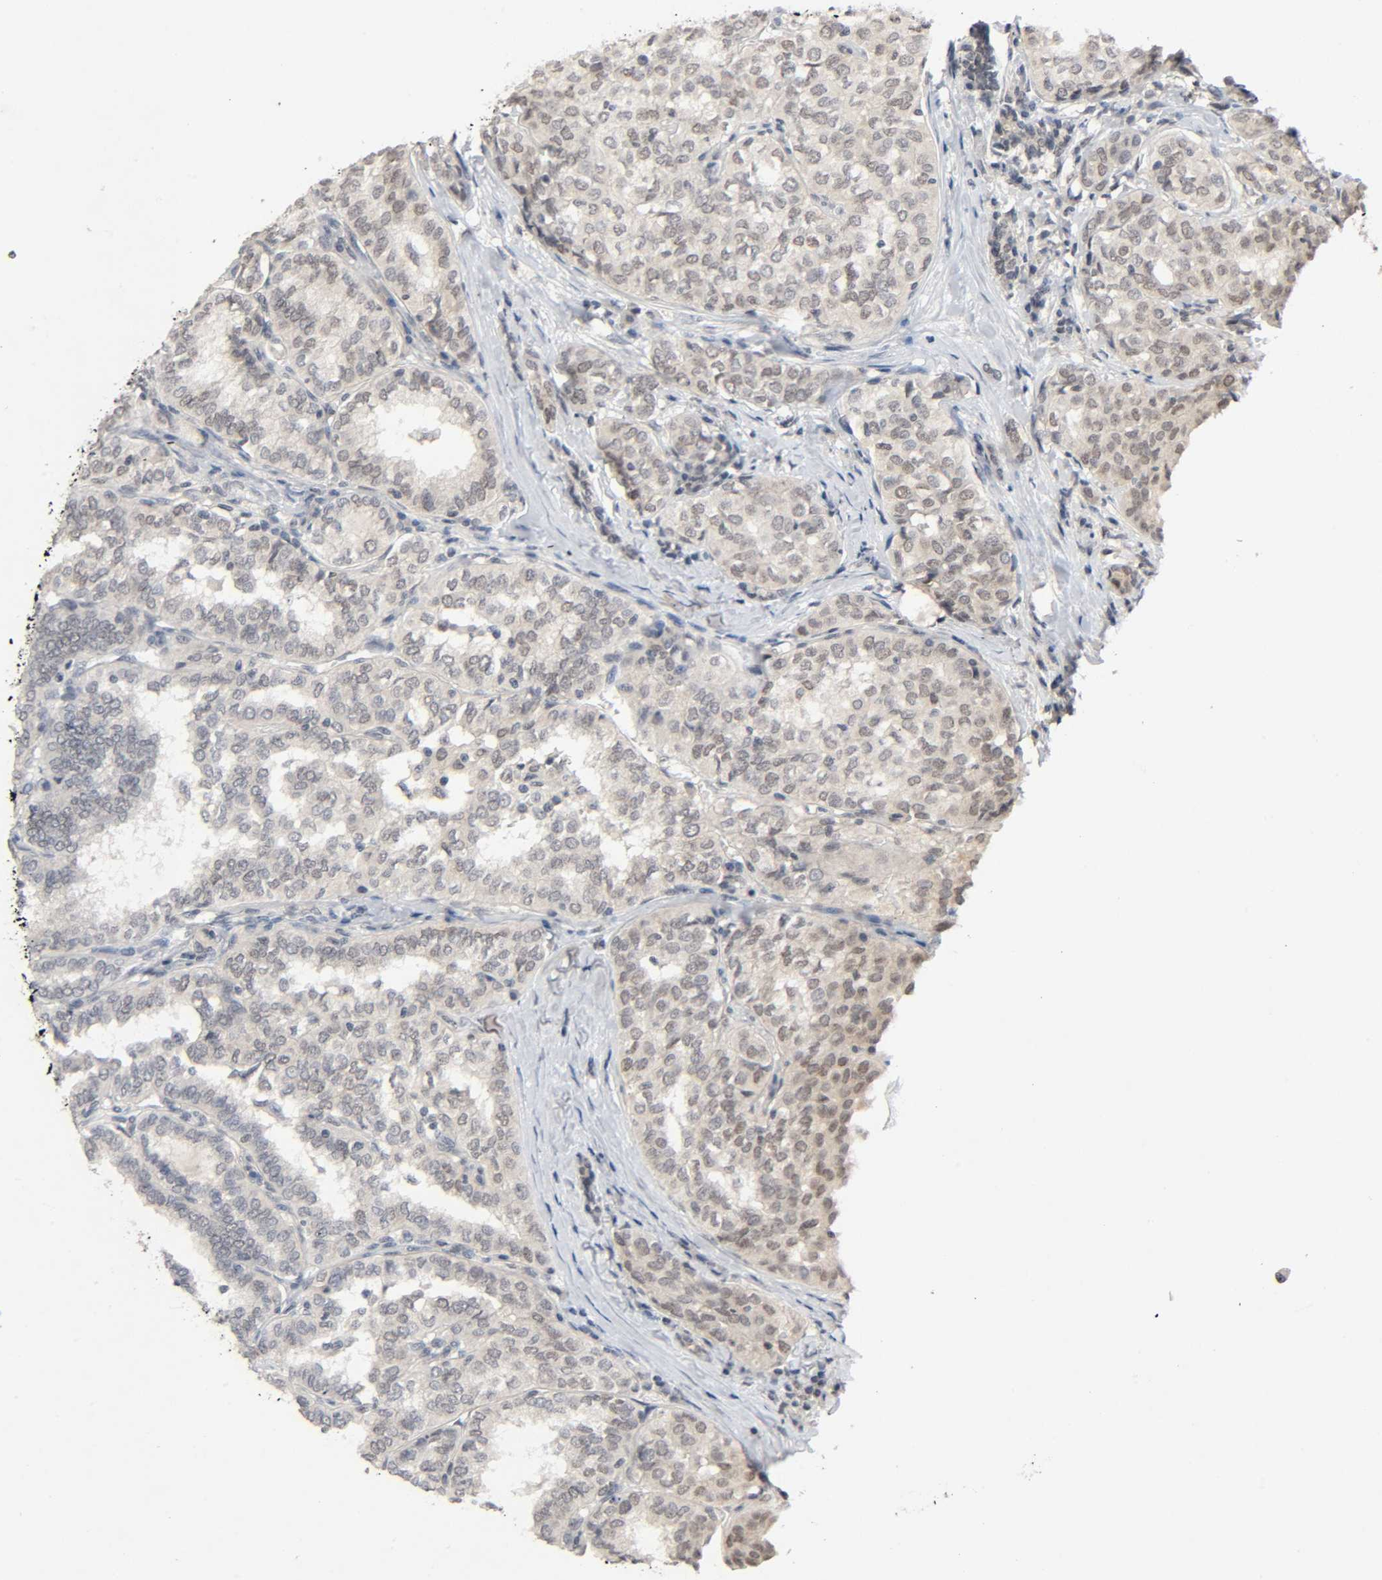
{"staining": {"intensity": "weak", "quantity": "25%-75%", "location": "nuclear"}, "tissue": "thyroid cancer", "cell_type": "Tumor cells", "image_type": "cancer", "snomed": [{"axis": "morphology", "description": "Papillary adenocarcinoma, NOS"}, {"axis": "topography", "description": "Thyroid gland"}], "caption": "Immunohistochemical staining of thyroid cancer displays weak nuclear protein positivity in approximately 25%-75% of tumor cells.", "gene": "MAPKAPK5", "patient": {"sex": "female", "age": 30}}